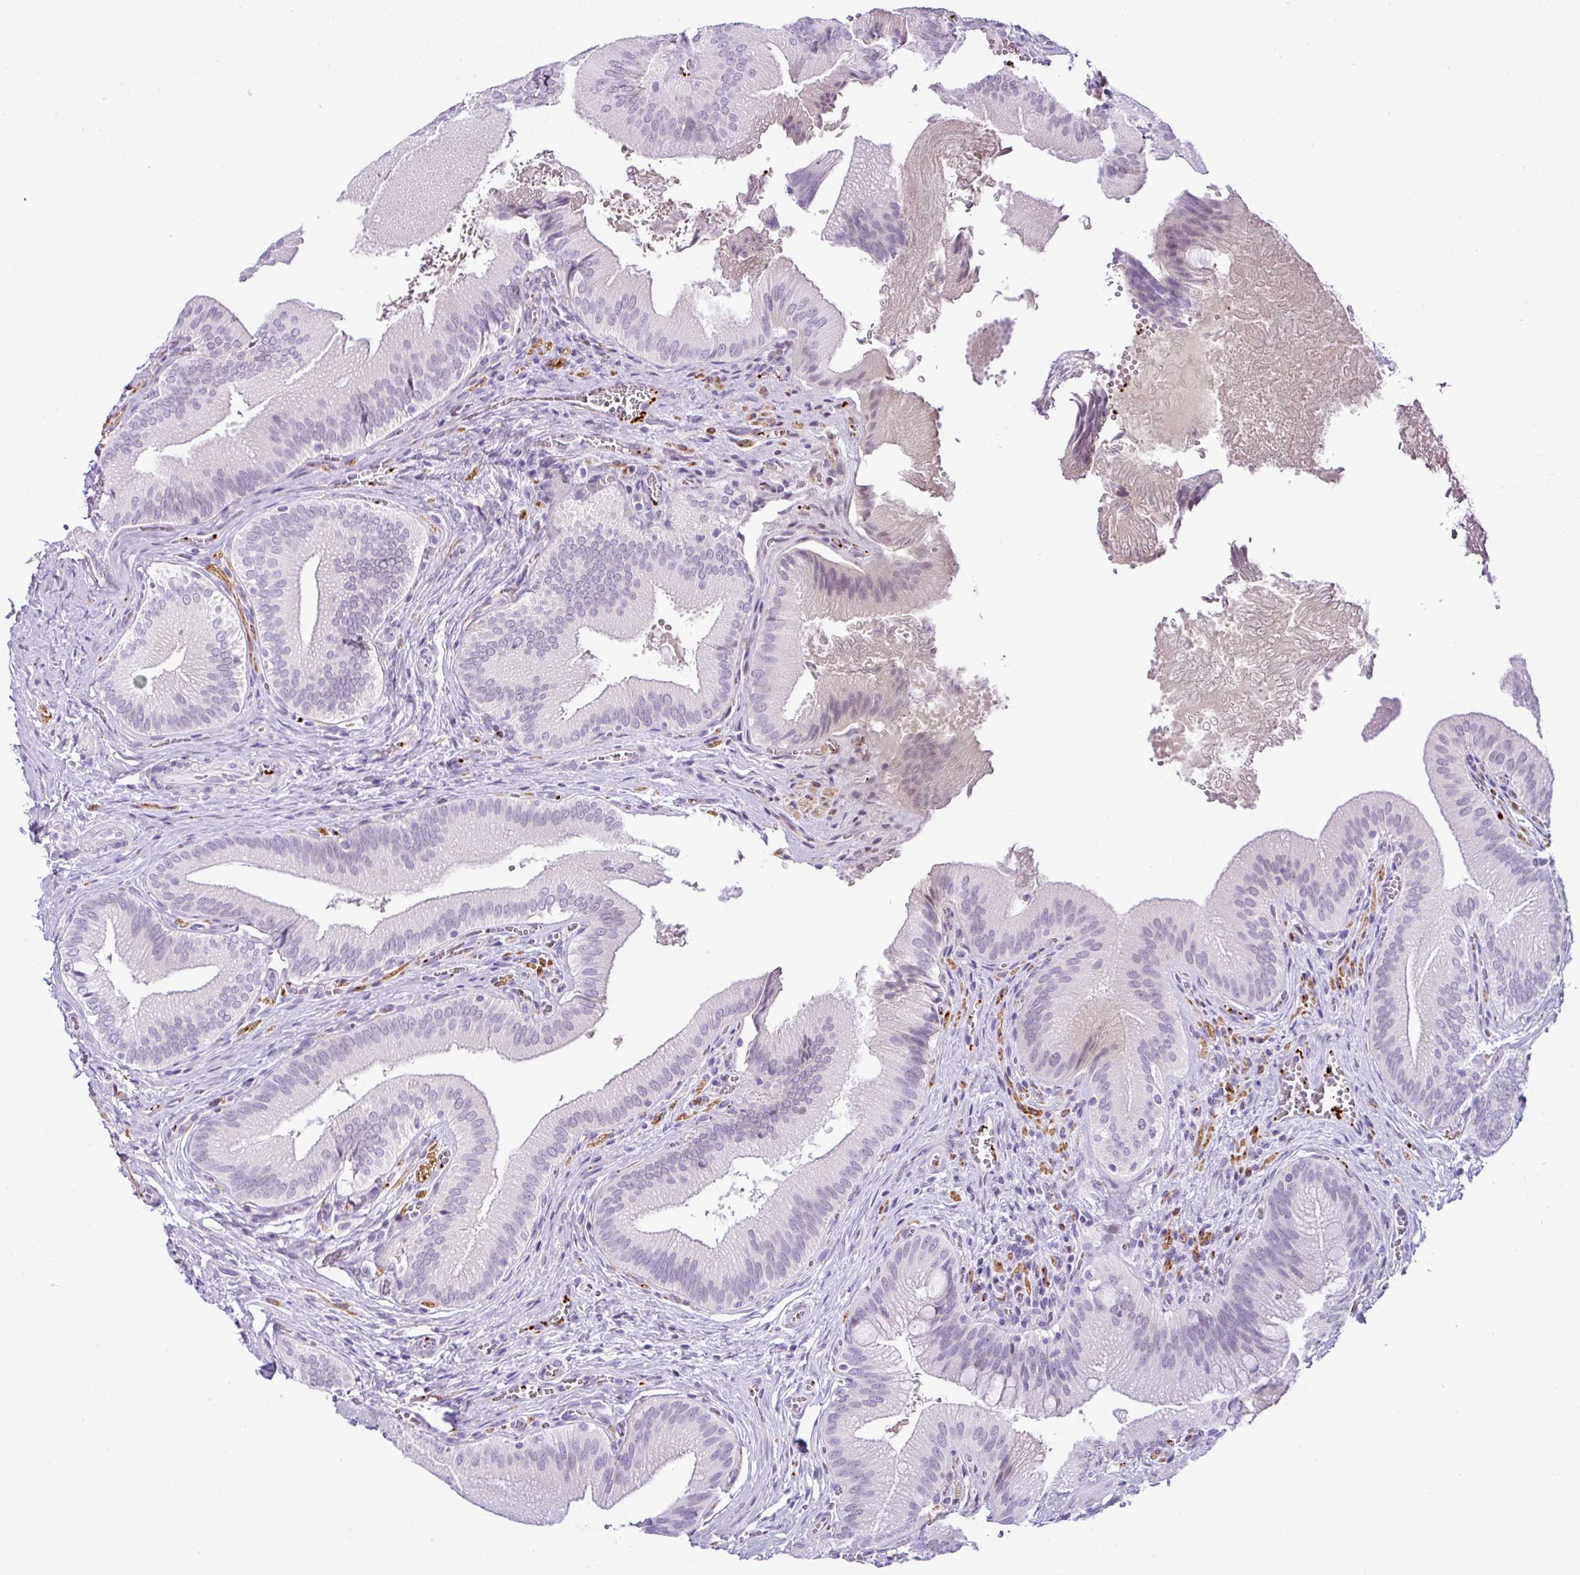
{"staining": {"intensity": "moderate", "quantity": "<25%", "location": "nuclear"}, "tissue": "gallbladder", "cell_type": "Glandular cells", "image_type": "normal", "snomed": [{"axis": "morphology", "description": "Normal tissue, NOS"}, {"axis": "topography", "description": "Gallbladder"}], "caption": "An image of gallbladder stained for a protein demonstrates moderate nuclear brown staining in glandular cells. (Stains: DAB in brown, nuclei in blue, Microscopy: brightfield microscopy at high magnification).", "gene": "CMTM5", "patient": {"sex": "male", "age": 17}}